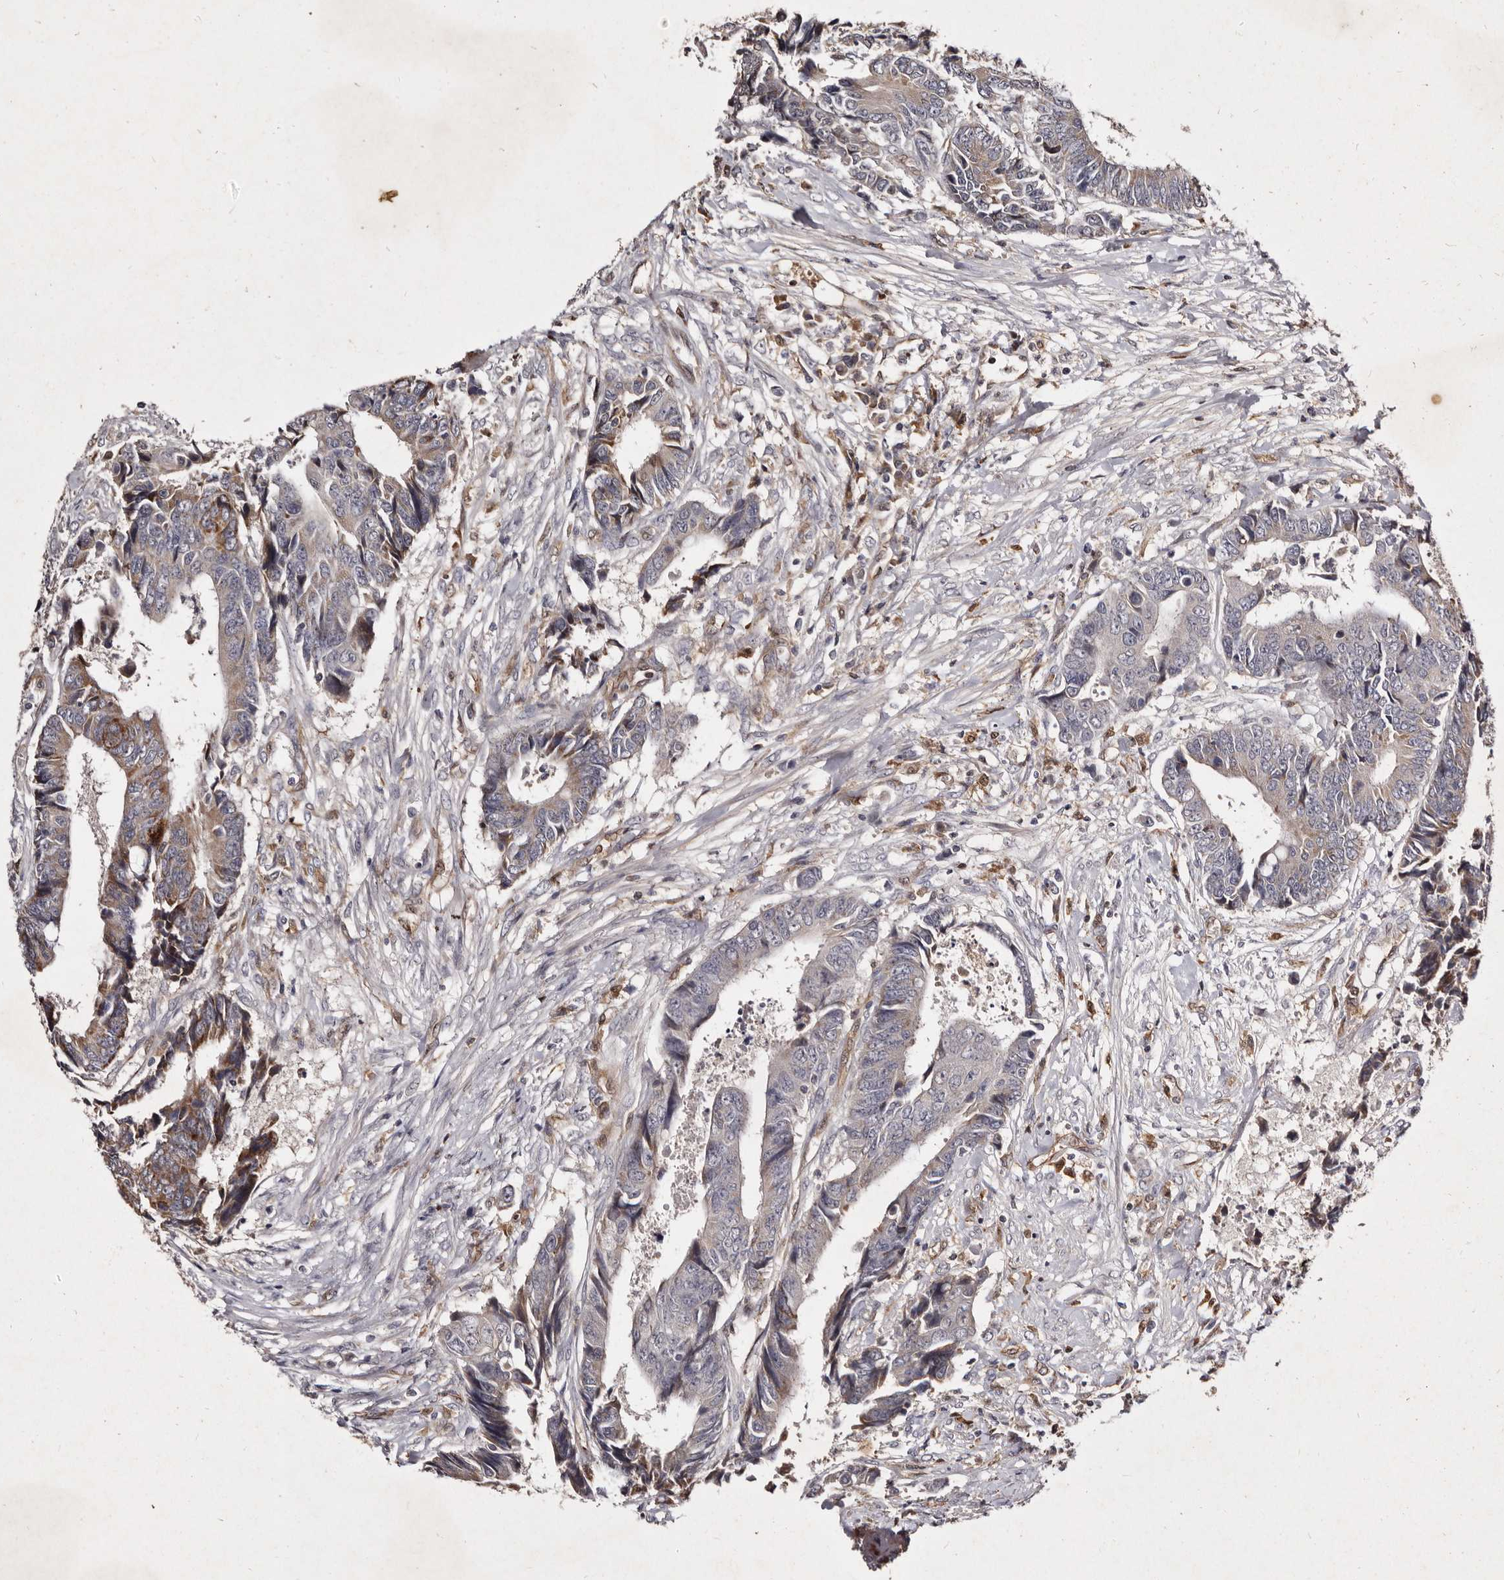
{"staining": {"intensity": "moderate", "quantity": "<25%", "location": "cytoplasmic/membranous"}, "tissue": "colorectal cancer", "cell_type": "Tumor cells", "image_type": "cancer", "snomed": [{"axis": "morphology", "description": "Adenocarcinoma, NOS"}, {"axis": "topography", "description": "Rectum"}], "caption": "This is a histology image of immunohistochemistry (IHC) staining of colorectal adenocarcinoma, which shows moderate staining in the cytoplasmic/membranous of tumor cells.", "gene": "GIMAP4", "patient": {"sex": "male", "age": 84}}